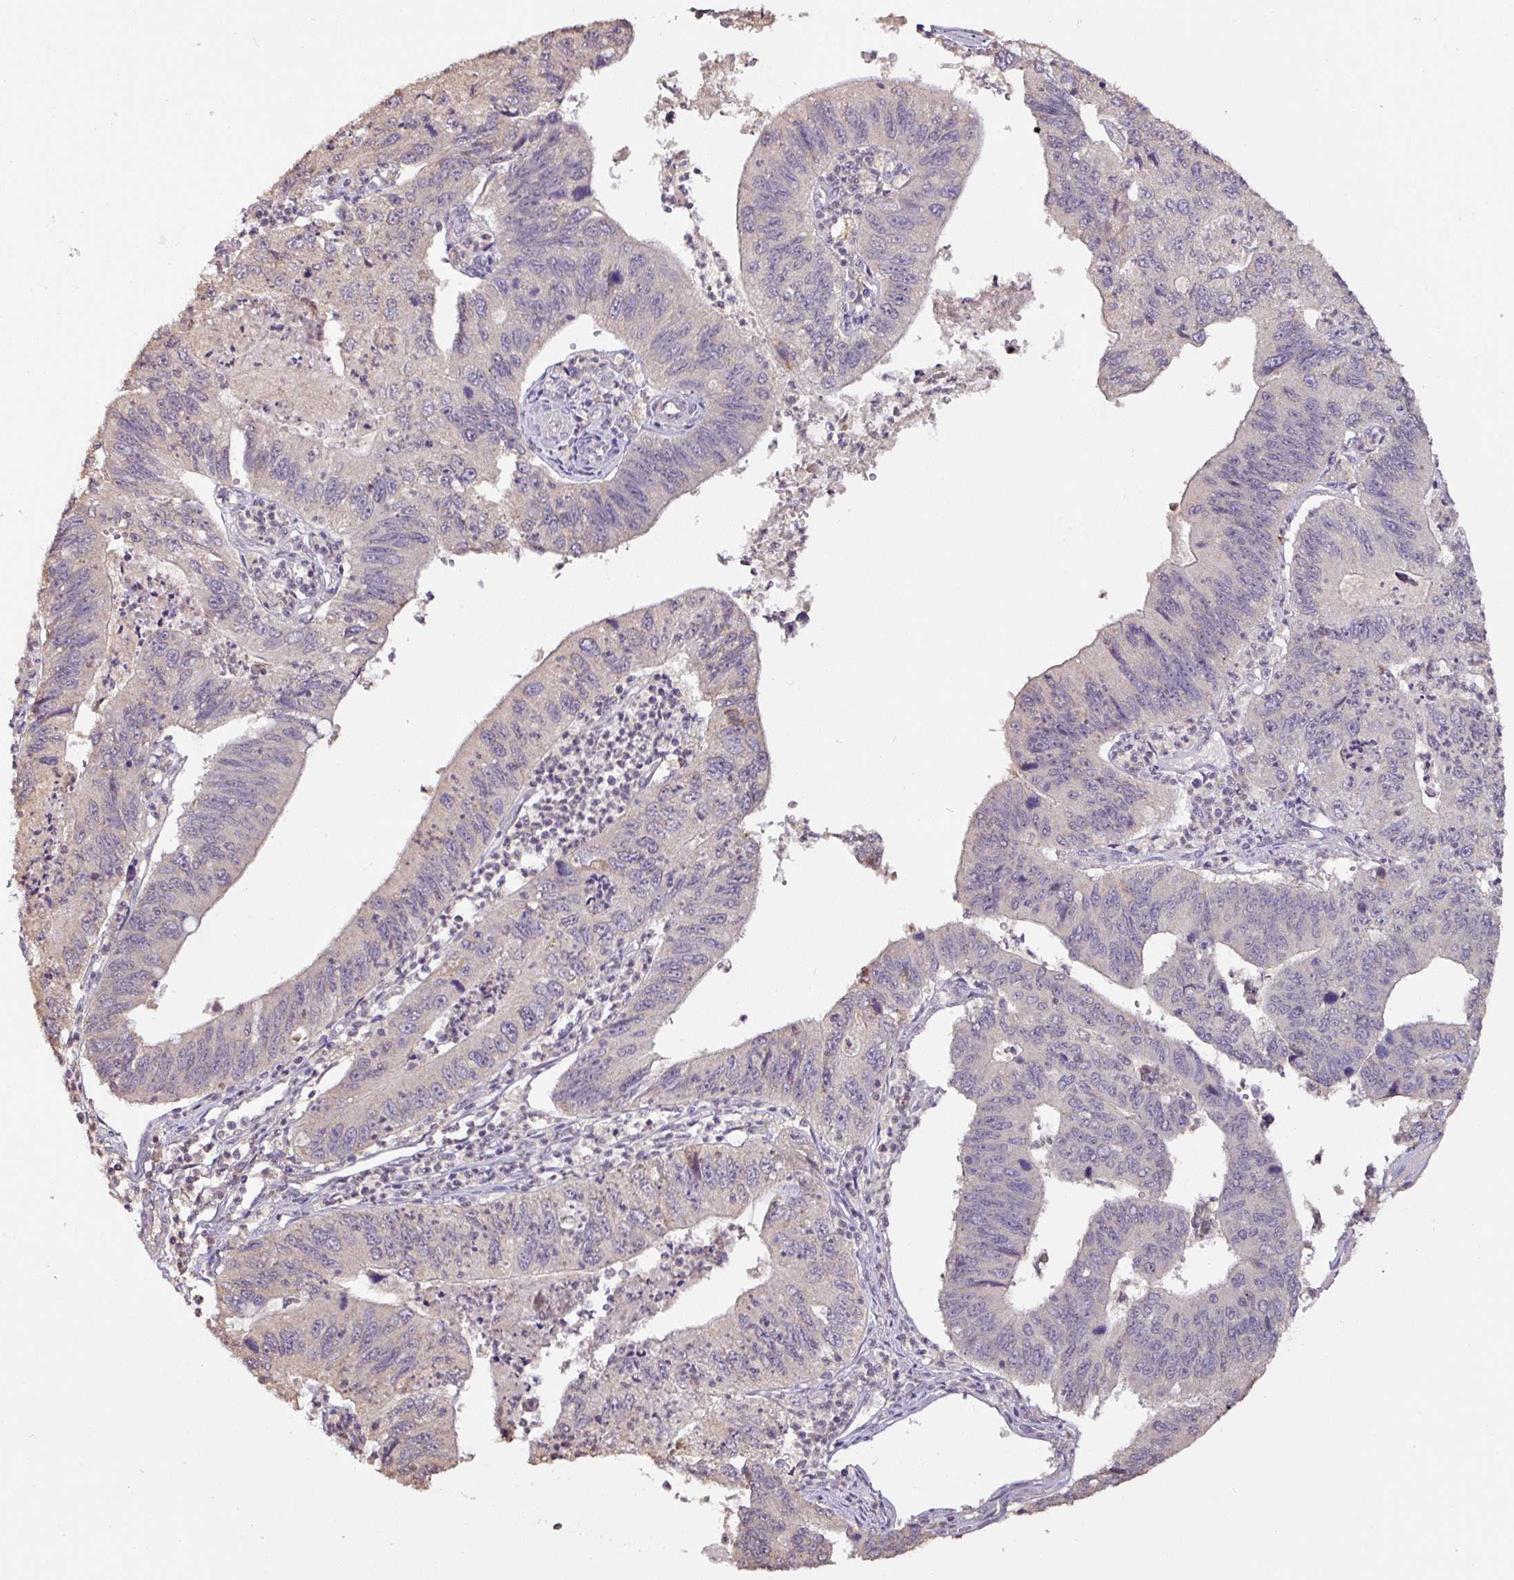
{"staining": {"intensity": "negative", "quantity": "none", "location": "none"}, "tissue": "stomach cancer", "cell_type": "Tumor cells", "image_type": "cancer", "snomed": [{"axis": "morphology", "description": "Adenocarcinoma, NOS"}, {"axis": "topography", "description": "Stomach"}], "caption": "Histopathology image shows no significant protein staining in tumor cells of stomach cancer.", "gene": "RPL38", "patient": {"sex": "male", "age": 59}}